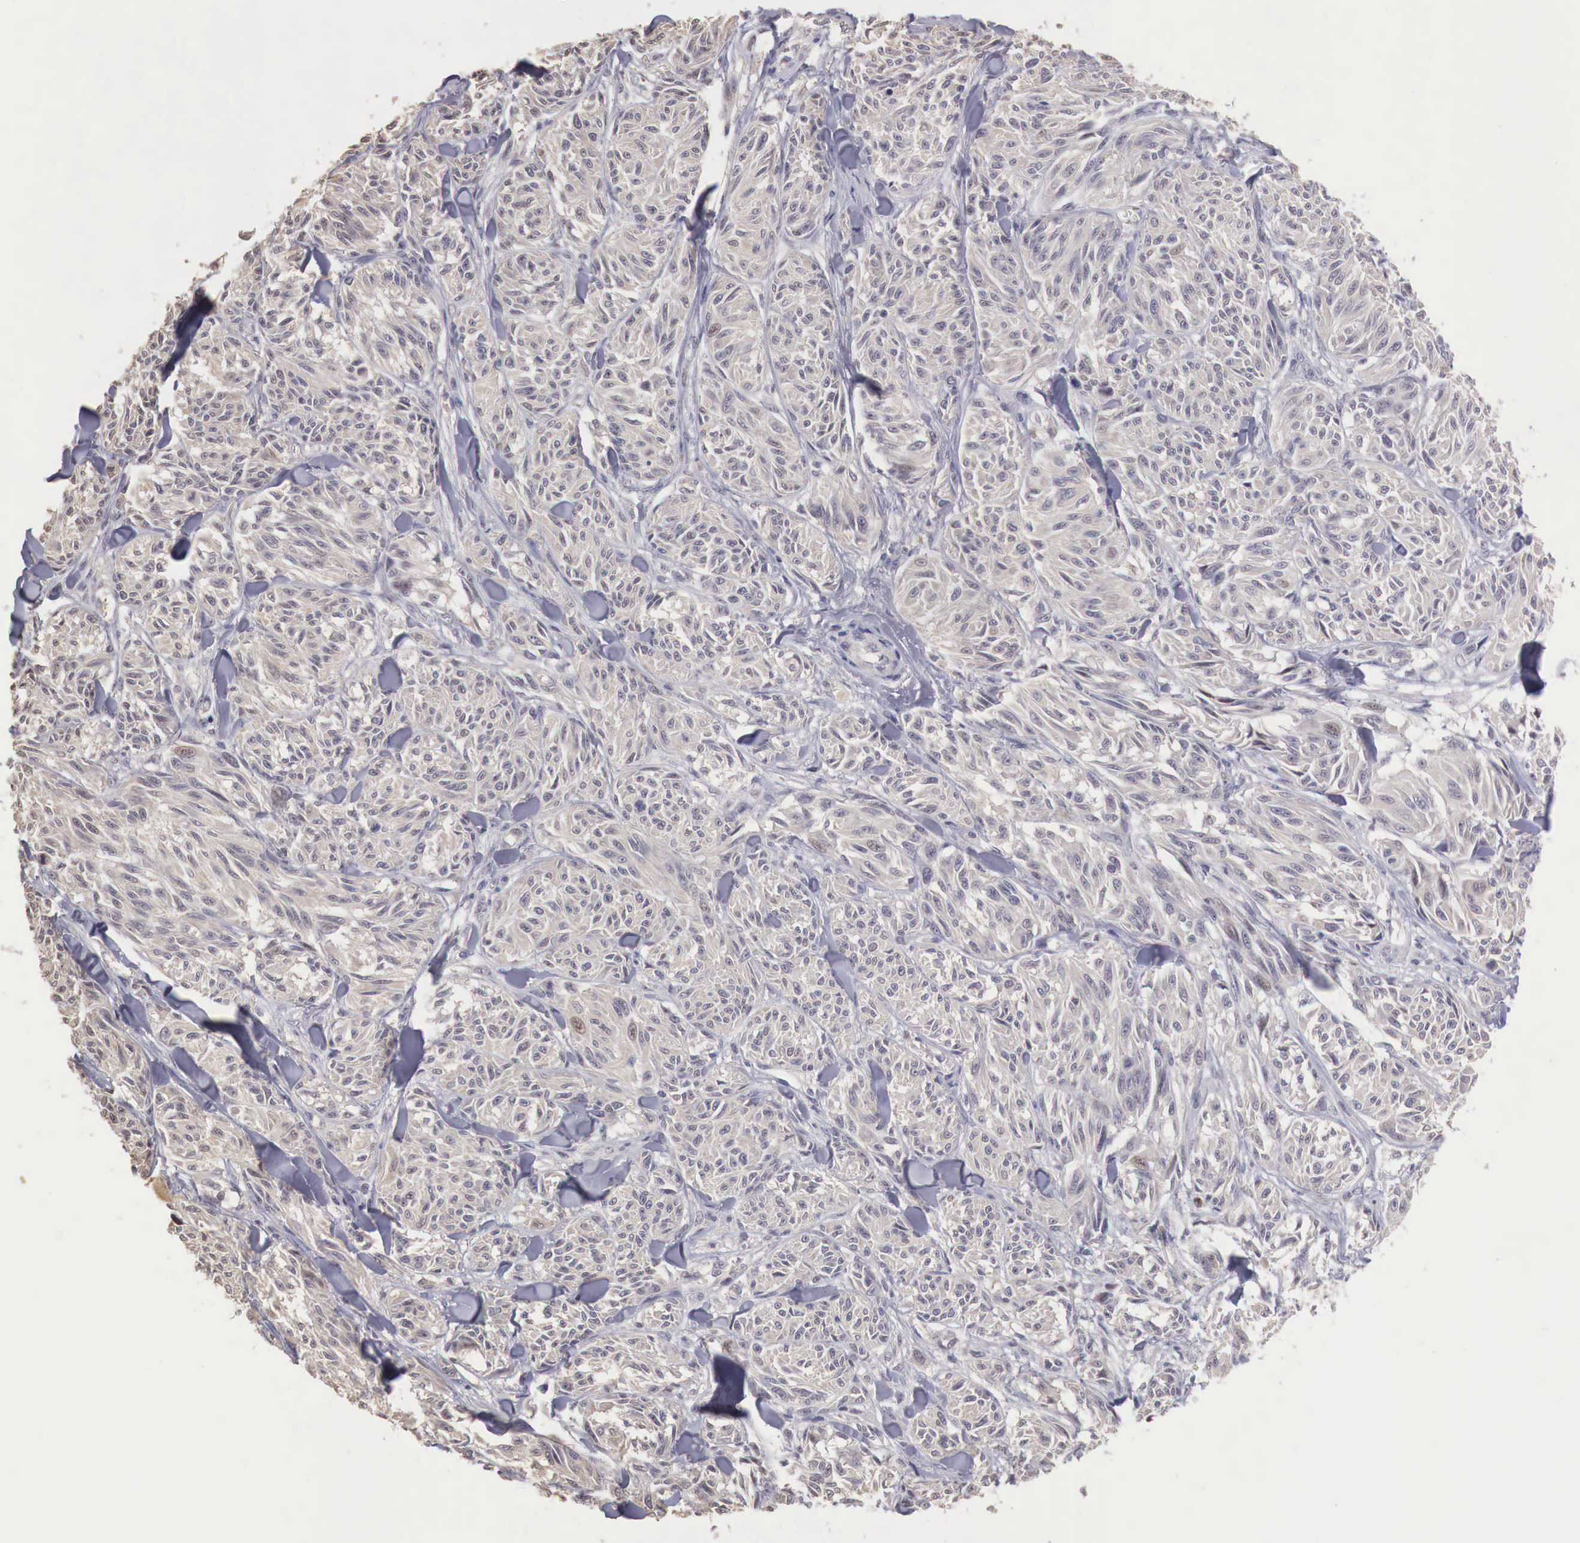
{"staining": {"intensity": "weak", "quantity": "<25%", "location": "cytoplasmic/membranous"}, "tissue": "melanoma", "cell_type": "Tumor cells", "image_type": "cancer", "snomed": [{"axis": "morphology", "description": "Malignant melanoma, NOS"}, {"axis": "topography", "description": "Skin"}], "caption": "Melanoma was stained to show a protein in brown. There is no significant expression in tumor cells. (DAB (3,3'-diaminobenzidine) immunohistochemistry (IHC), high magnification).", "gene": "TBC1D9", "patient": {"sex": "male", "age": 54}}